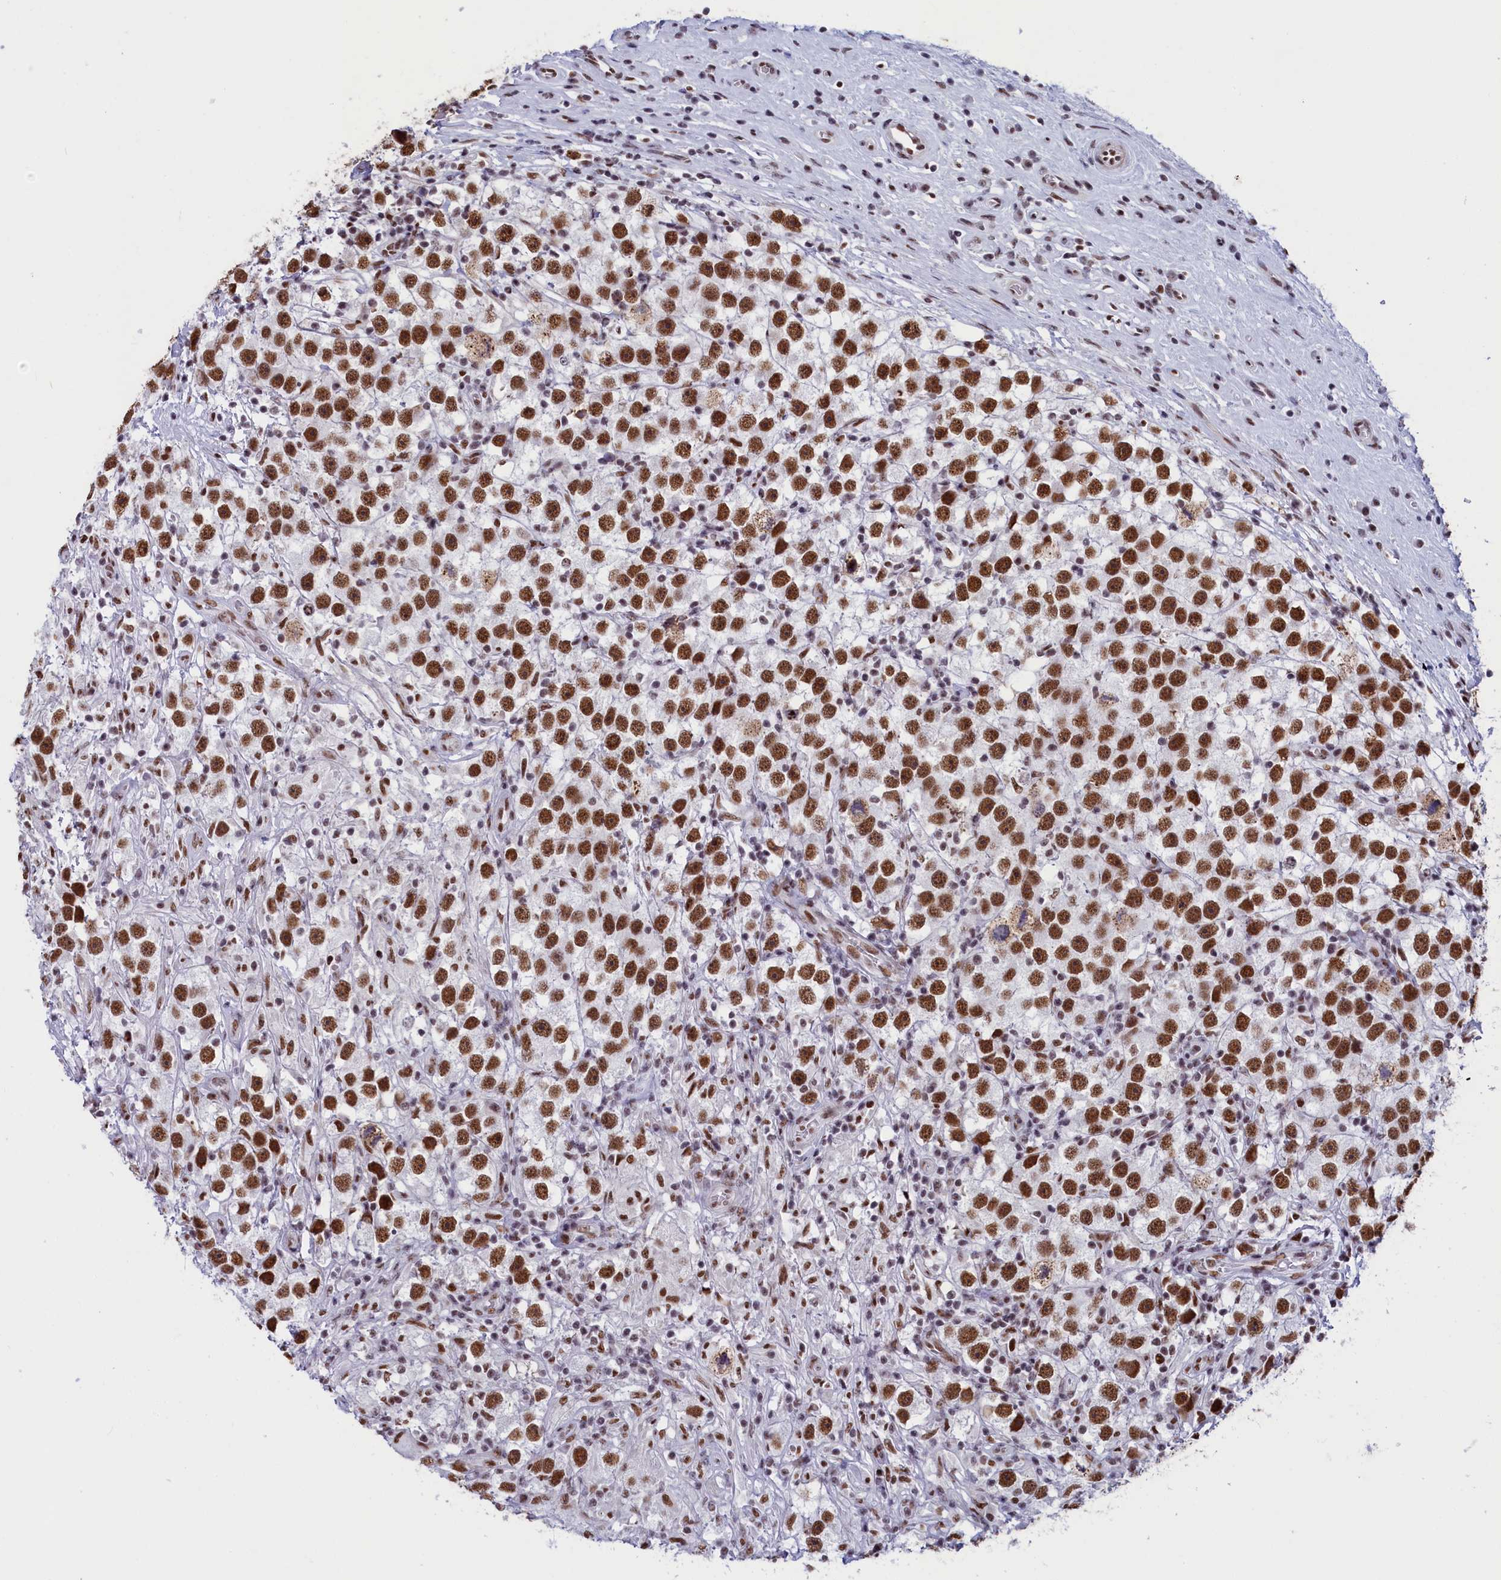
{"staining": {"intensity": "strong", "quantity": ">75%", "location": "nuclear"}, "tissue": "testis cancer", "cell_type": "Tumor cells", "image_type": "cancer", "snomed": [{"axis": "morphology", "description": "Seminoma, NOS"}, {"axis": "topography", "description": "Testis"}], "caption": "Protein analysis of testis seminoma tissue shows strong nuclear positivity in approximately >75% of tumor cells.", "gene": "SNRNP70", "patient": {"sex": "male", "age": 49}}